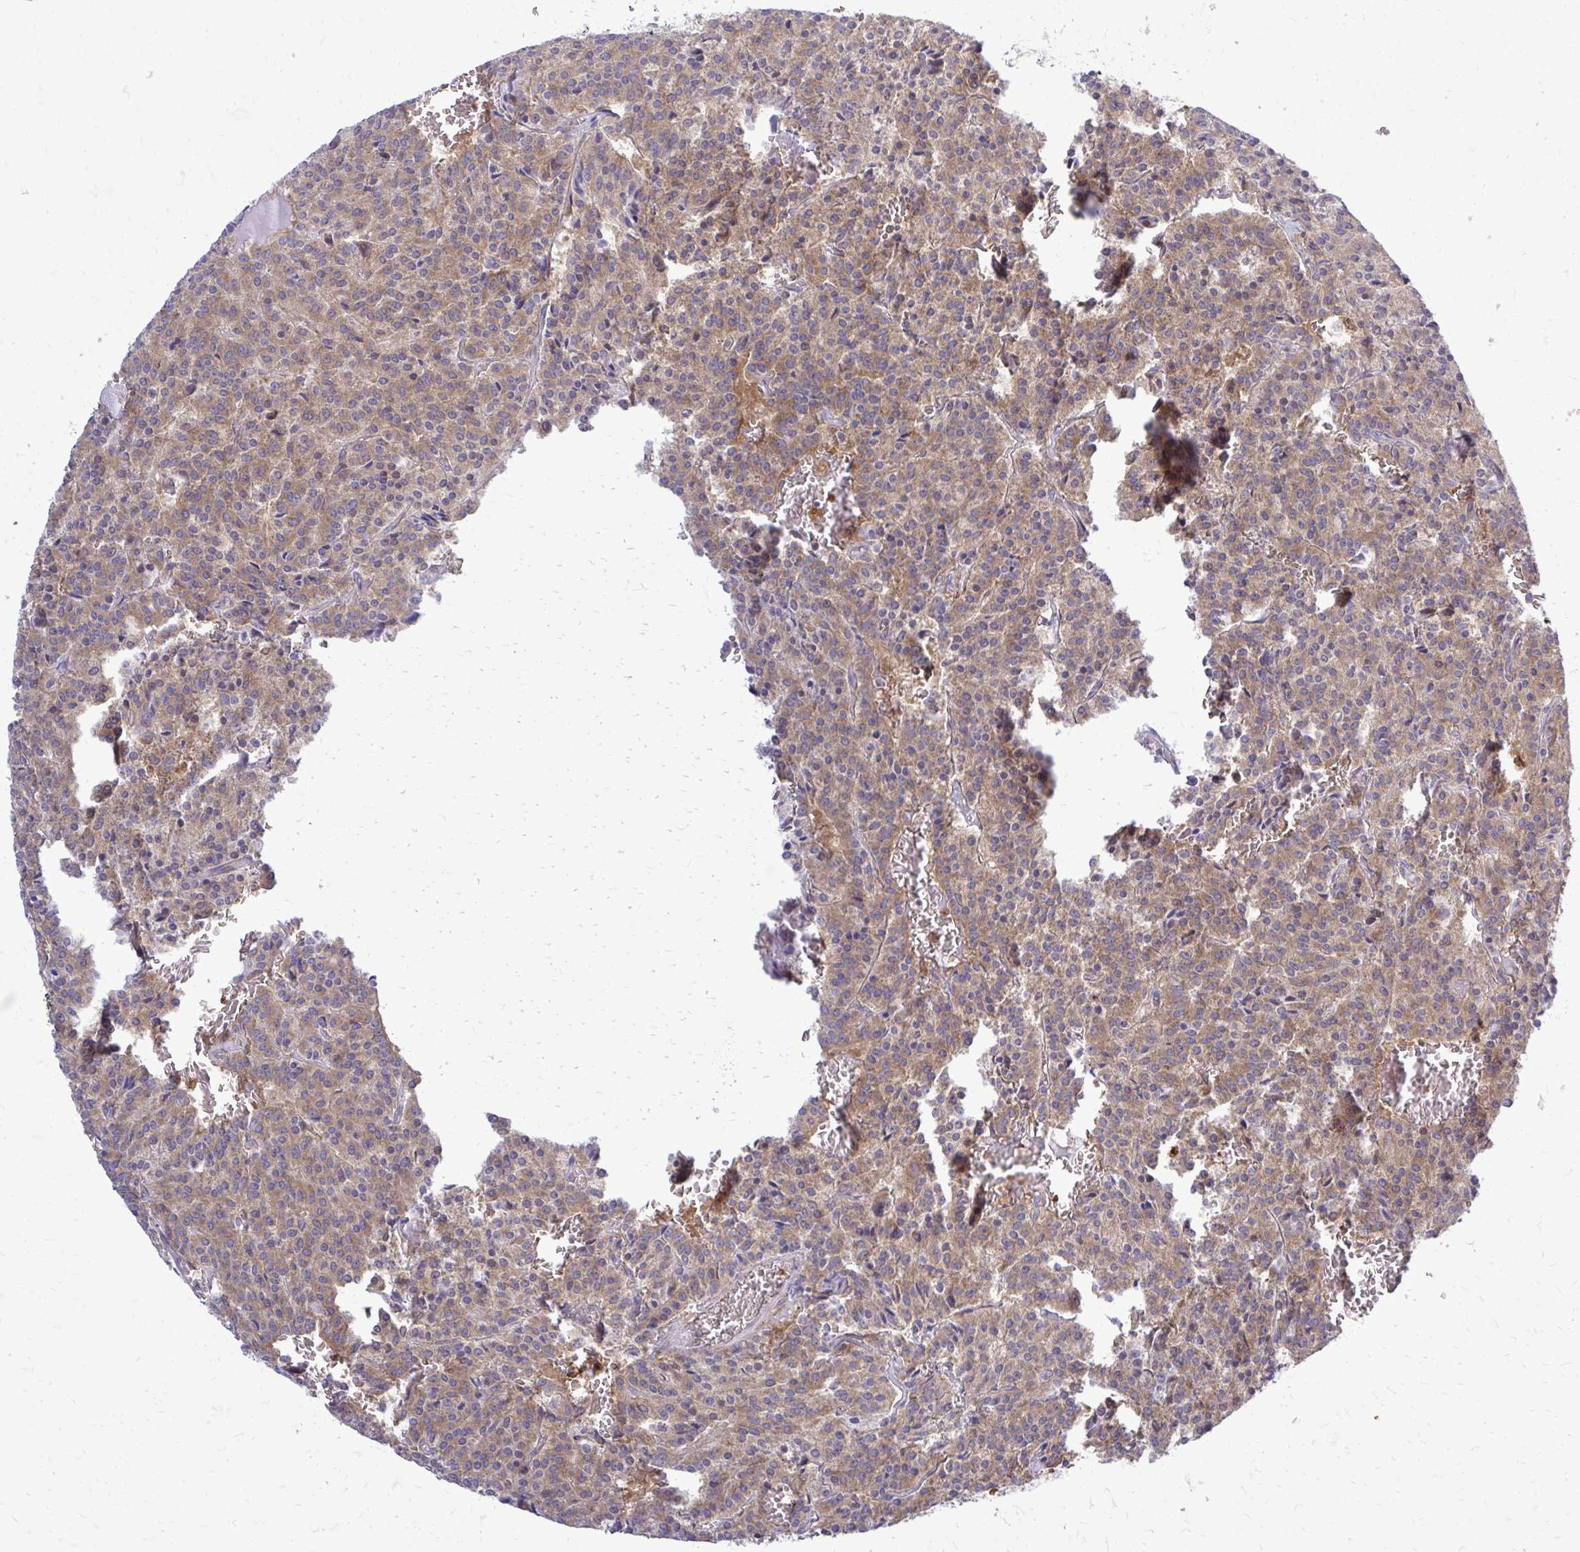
{"staining": {"intensity": "weak", "quantity": ">75%", "location": "cytoplasmic/membranous"}, "tissue": "carcinoid", "cell_type": "Tumor cells", "image_type": "cancer", "snomed": [{"axis": "morphology", "description": "Carcinoid, malignant, NOS"}, {"axis": "topography", "description": "Lung"}], "caption": "DAB (3,3'-diaminobenzidine) immunohistochemical staining of human carcinoid (malignant) demonstrates weak cytoplasmic/membranous protein positivity in about >75% of tumor cells.", "gene": "PDK4", "patient": {"sex": "male", "age": 70}}